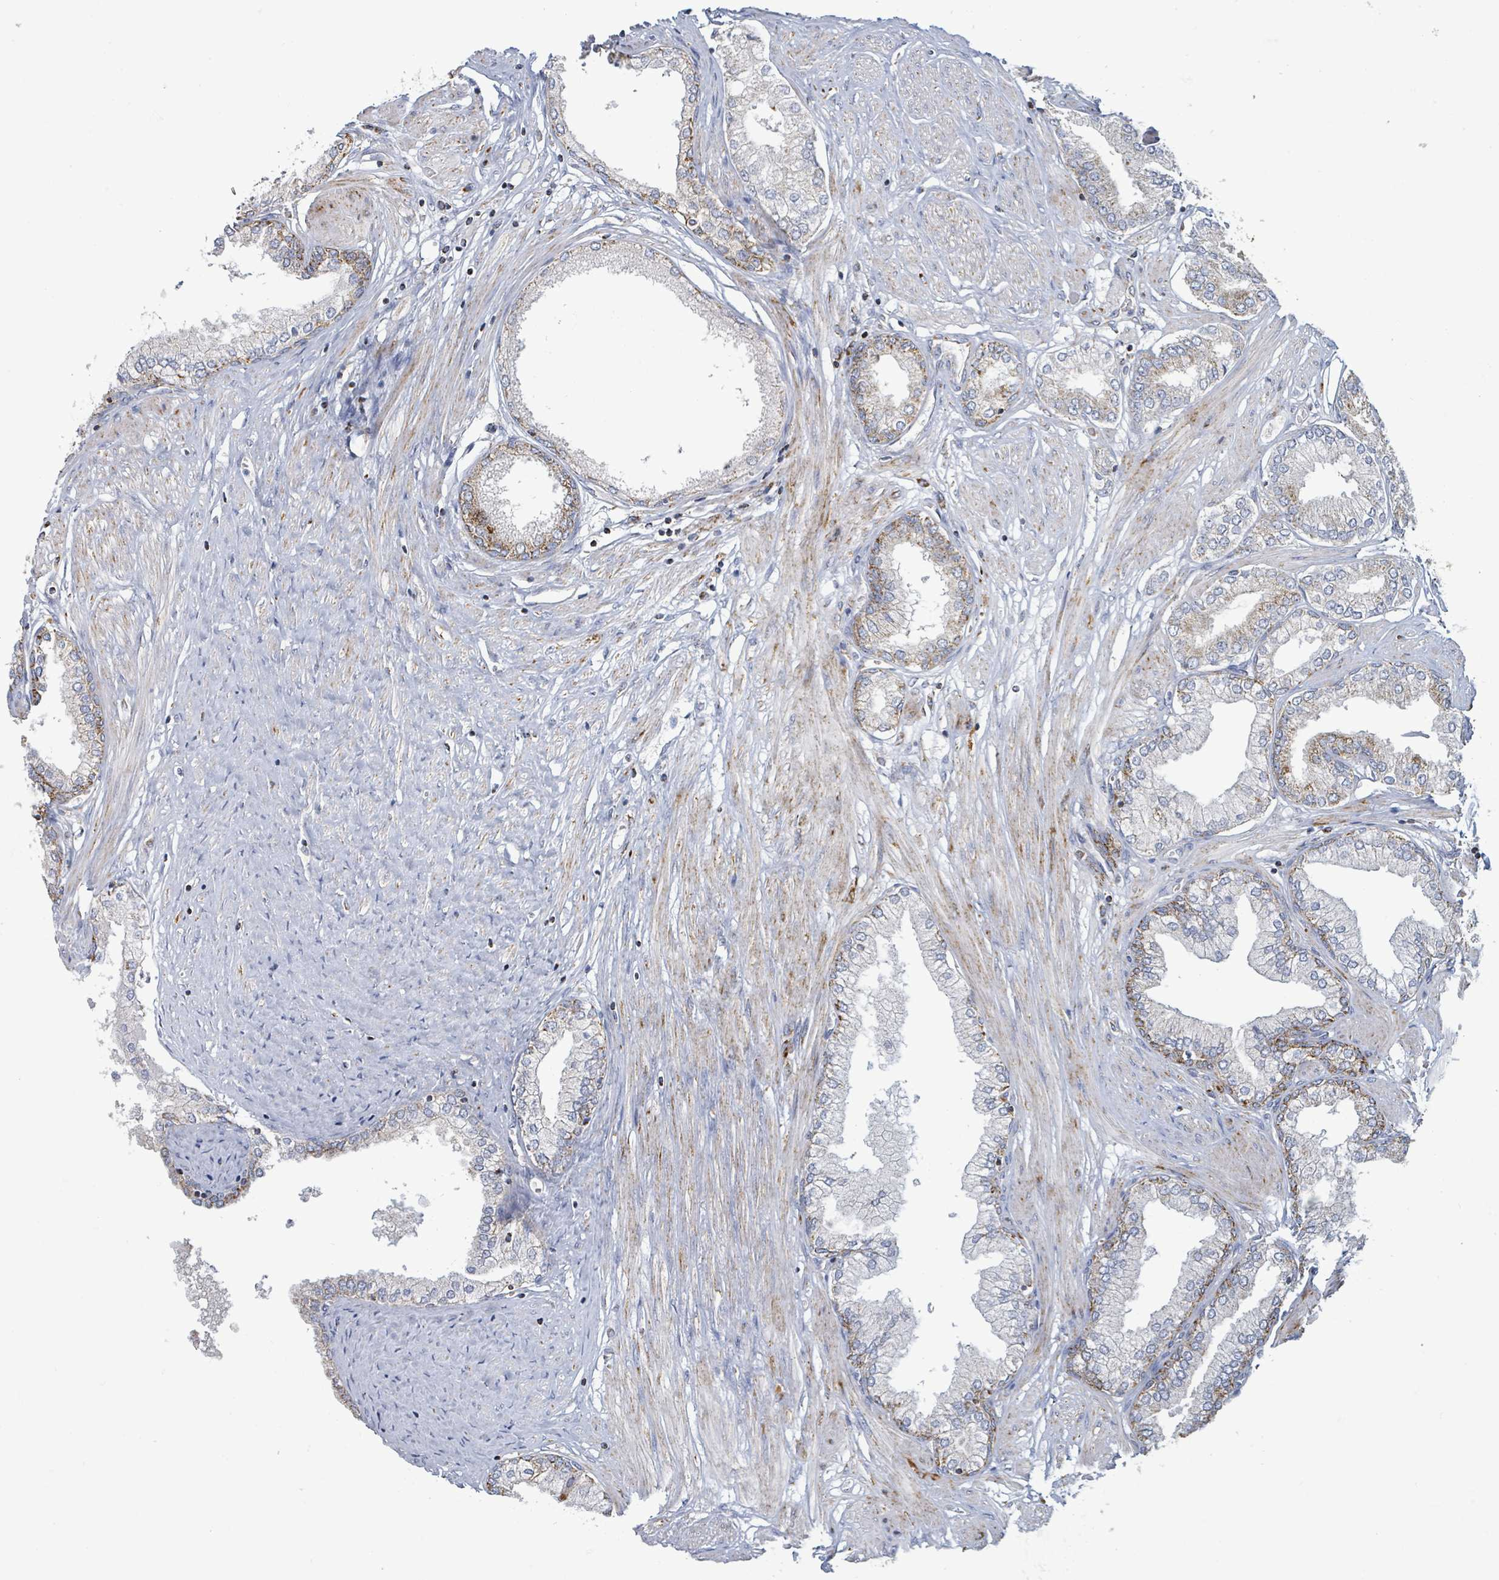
{"staining": {"intensity": "weak", "quantity": "<25%", "location": "cytoplasmic/membranous"}, "tissue": "prostate cancer", "cell_type": "Tumor cells", "image_type": "cancer", "snomed": [{"axis": "morphology", "description": "Adenocarcinoma, High grade"}, {"axis": "topography", "description": "Prostate and seminal vesicle, NOS"}], "caption": "Immunohistochemical staining of human prostate cancer demonstrates no significant staining in tumor cells.", "gene": "SUCLG2", "patient": {"sex": "male", "age": 64}}